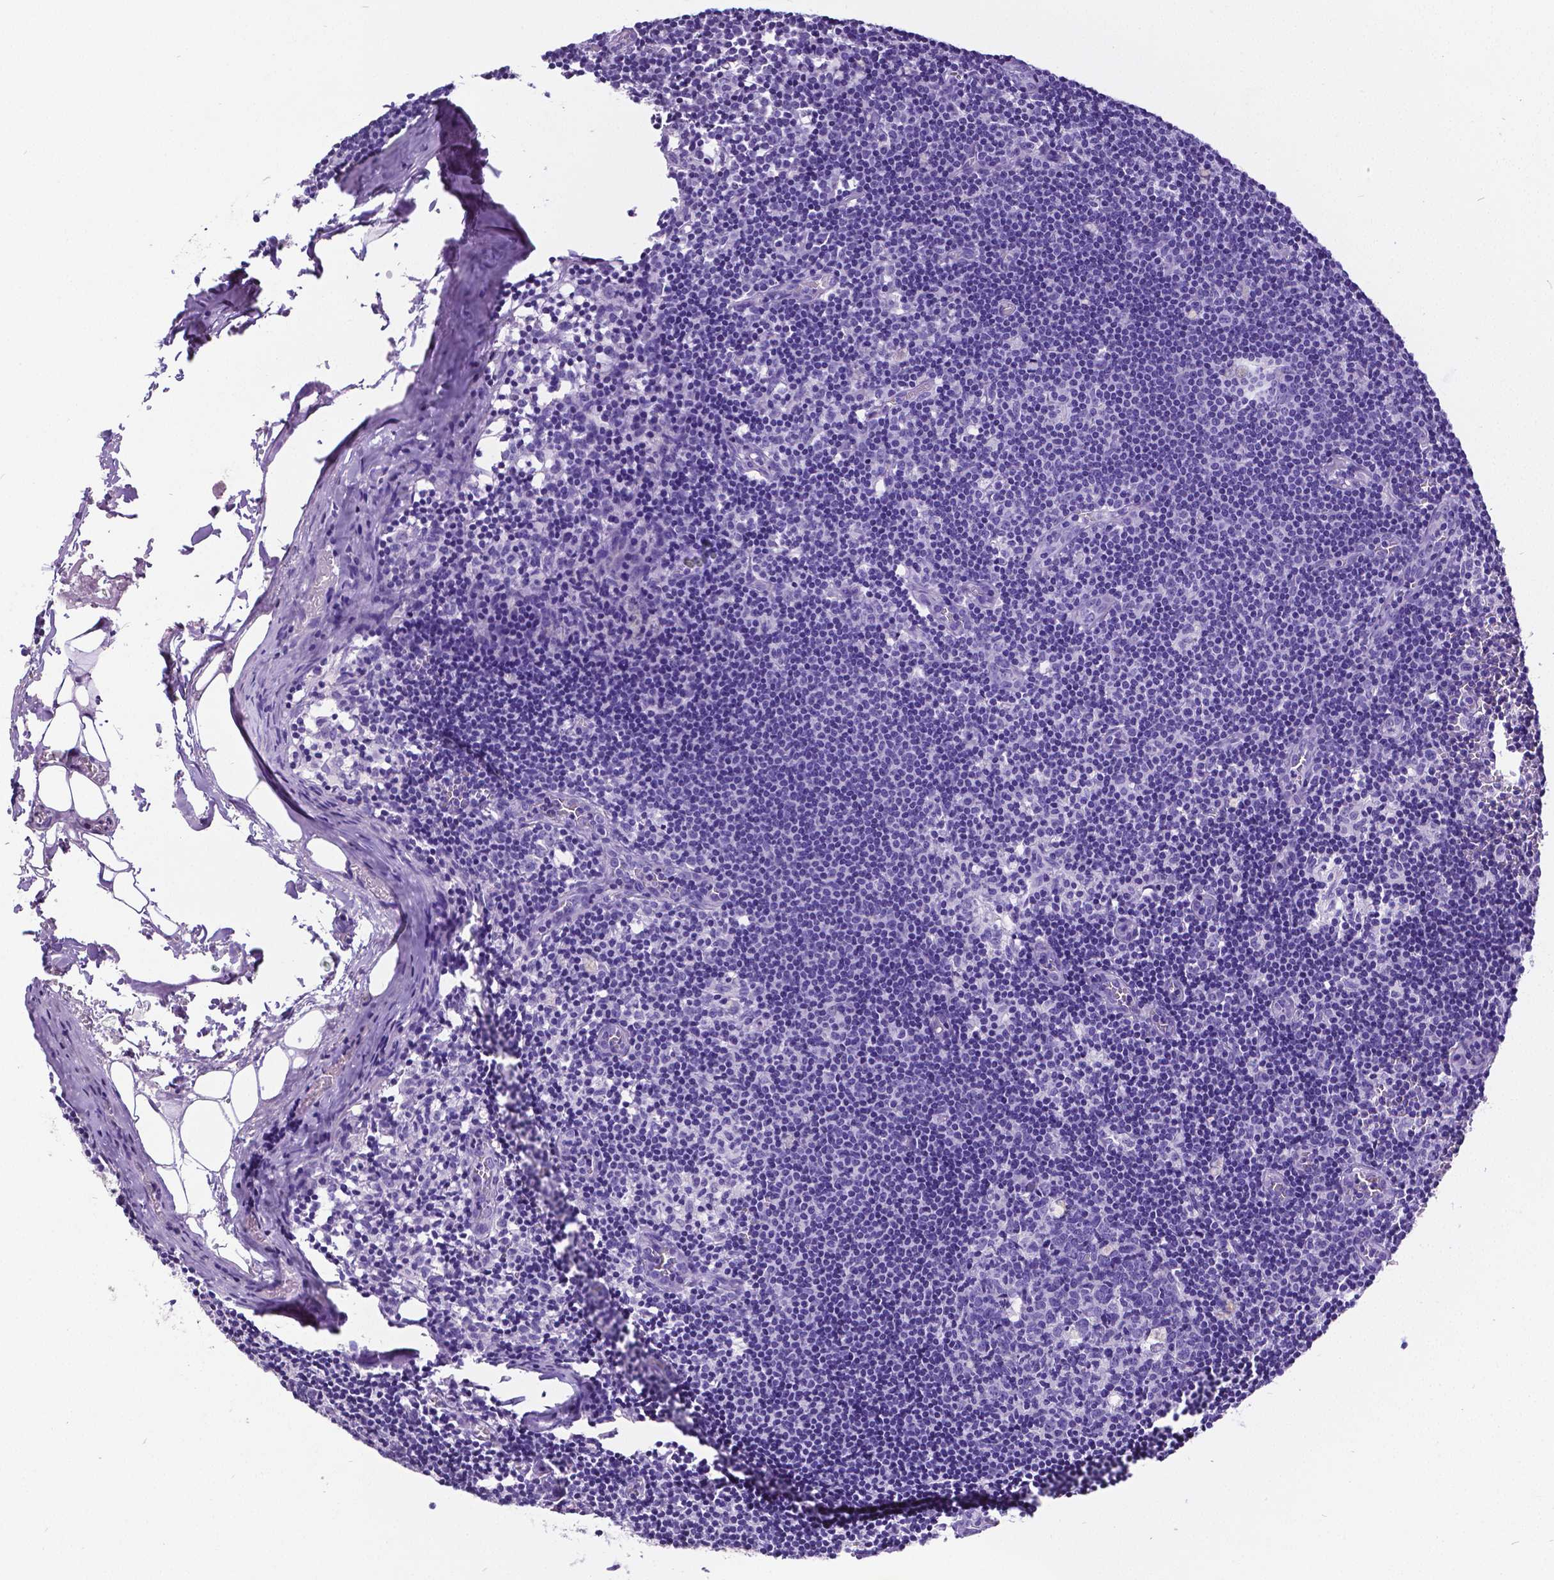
{"staining": {"intensity": "negative", "quantity": "none", "location": "none"}, "tissue": "lymph node", "cell_type": "Germinal center cells", "image_type": "normal", "snomed": [{"axis": "morphology", "description": "Normal tissue, NOS"}, {"axis": "topography", "description": "Lymph node"}], "caption": "The histopathology image demonstrates no staining of germinal center cells in unremarkable lymph node. Nuclei are stained in blue.", "gene": "SATB2", "patient": {"sex": "female", "age": 52}}